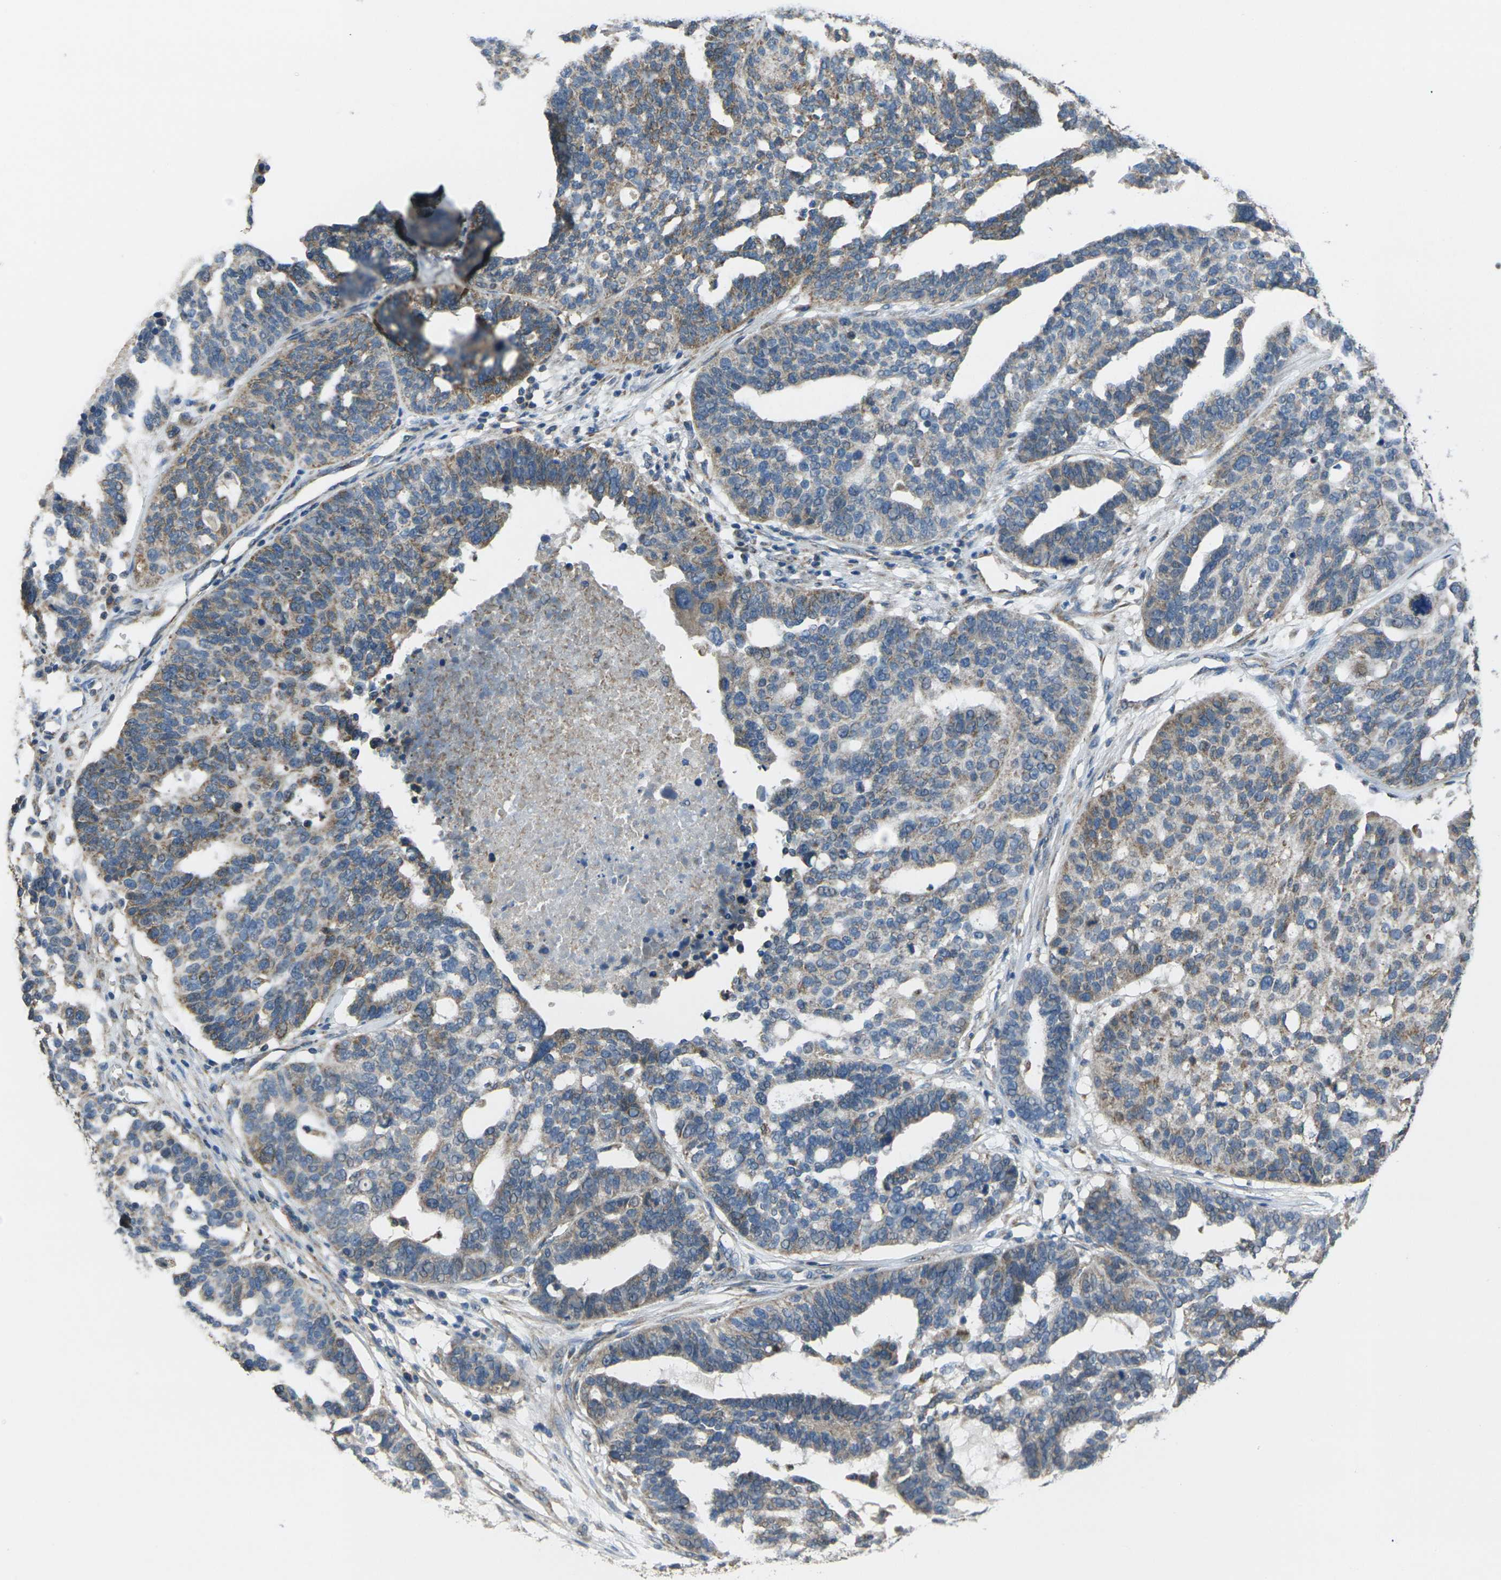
{"staining": {"intensity": "weak", "quantity": ">75%", "location": "cytoplasmic/membranous"}, "tissue": "ovarian cancer", "cell_type": "Tumor cells", "image_type": "cancer", "snomed": [{"axis": "morphology", "description": "Cystadenocarcinoma, serous, NOS"}, {"axis": "topography", "description": "Ovary"}], "caption": "Weak cytoplasmic/membranous protein positivity is seen in about >75% of tumor cells in serous cystadenocarcinoma (ovarian).", "gene": "TMEM120B", "patient": {"sex": "female", "age": 59}}